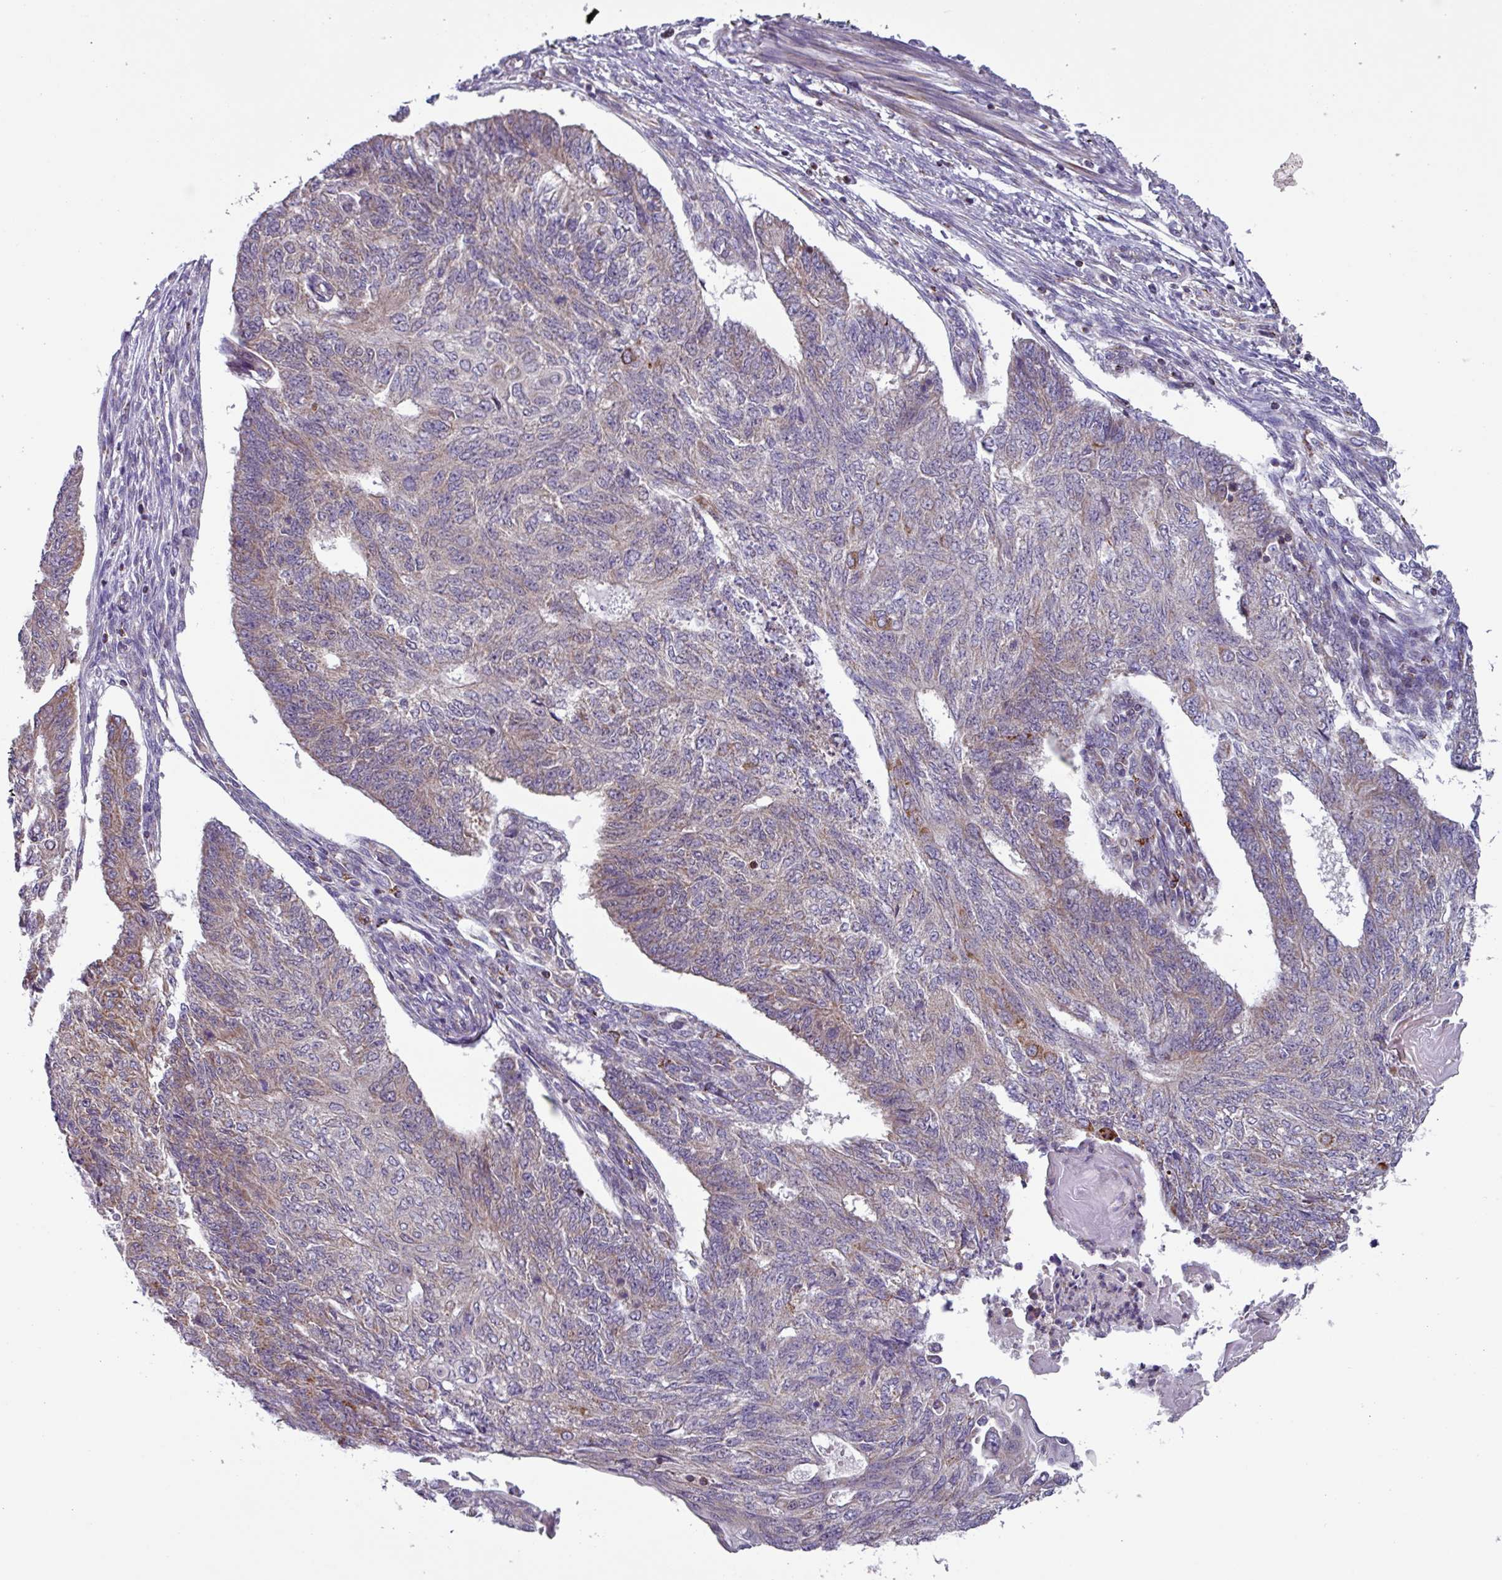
{"staining": {"intensity": "moderate", "quantity": "<25%", "location": "cytoplasmic/membranous"}, "tissue": "endometrial cancer", "cell_type": "Tumor cells", "image_type": "cancer", "snomed": [{"axis": "morphology", "description": "Adenocarcinoma, NOS"}, {"axis": "topography", "description": "Endometrium"}], "caption": "Endometrial cancer stained with a brown dye reveals moderate cytoplasmic/membranous positive staining in about <25% of tumor cells.", "gene": "AKIRIN1", "patient": {"sex": "female", "age": 32}}